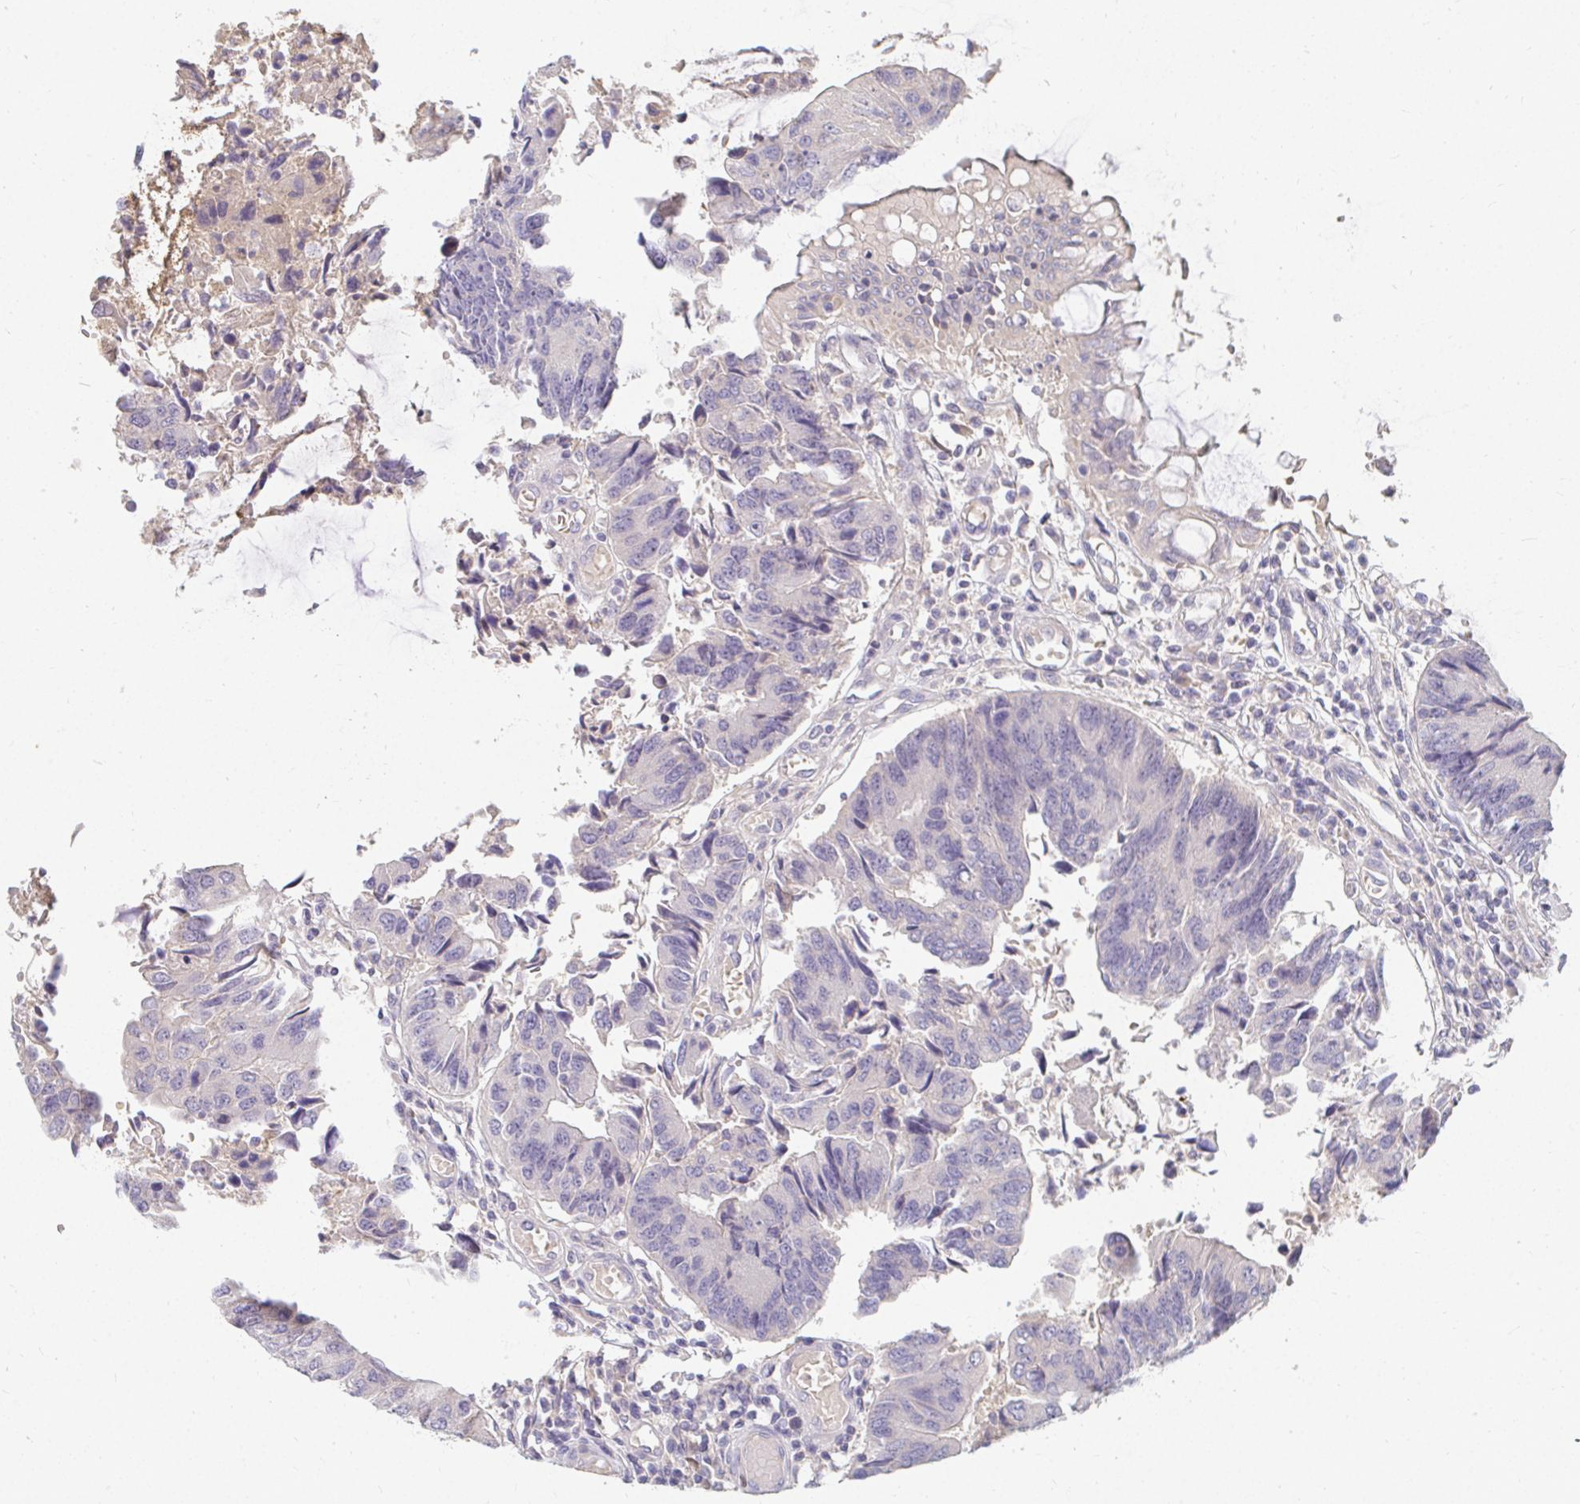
{"staining": {"intensity": "negative", "quantity": "none", "location": "none"}, "tissue": "colorectal cancer", "cell_type": "Tumor cells", "image_type": "cancer", "snomed": [{"axis": "morphology", "description": "Adenocarcinoma, NOS"}, {"axis": "topography", "description": "Colon"}], "caption": "An immunohistochemistry image of colorectal cancer is shown. There is no staining in tumor cells of colorectal cancer.", "gene": "LOXL4", "patient": {"sex": "female", "age": 67}}